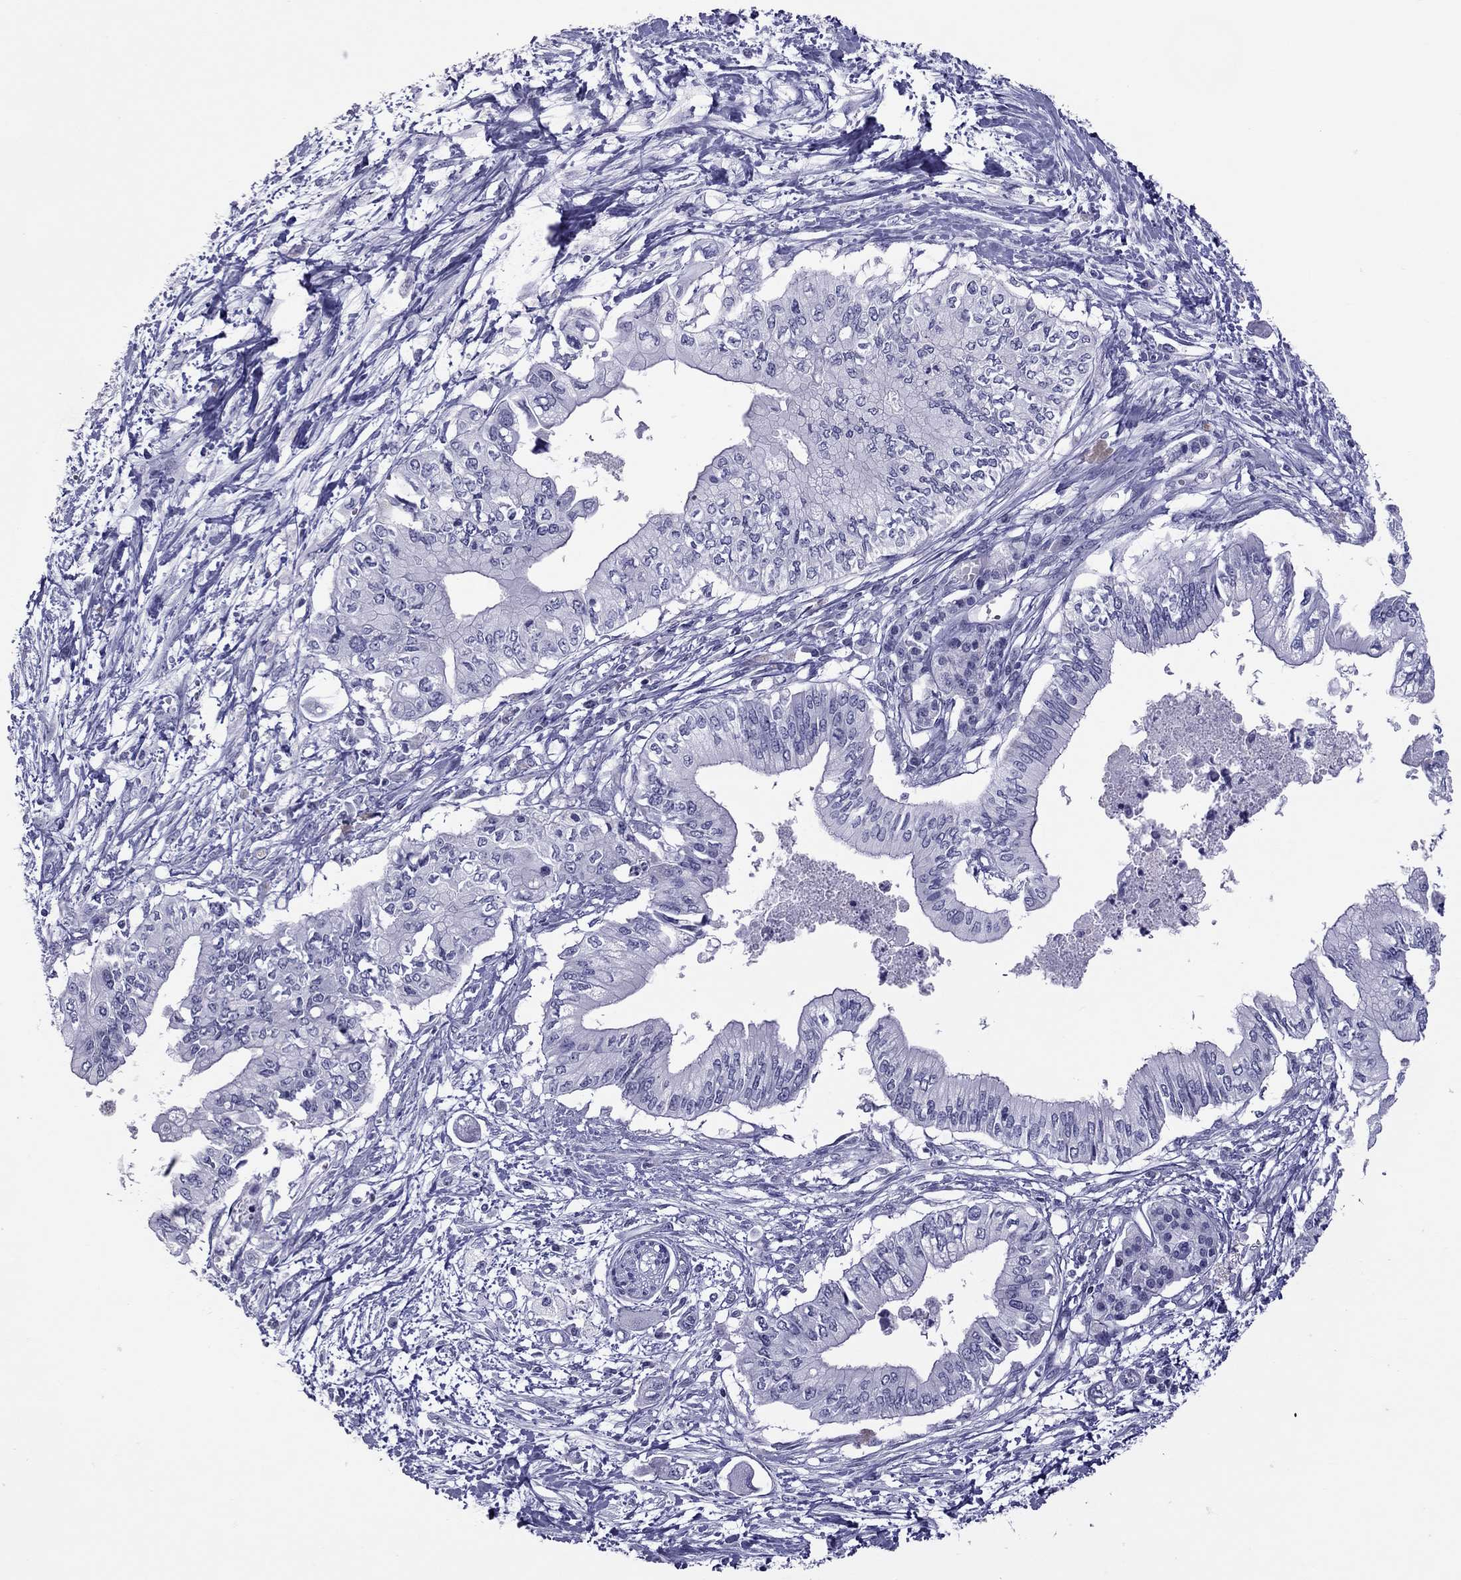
{"staining": {"intensity": "negative", "quantity": "none", "location": "none"}, "tissue": "pancreatic cancer", "cell_type": "Tumor cells", "image_type": "cancer", "snomed": [{"axis": "morphology", "description": "Adenocarcinoma, NOS"}, {"axis": "topography", "description": "Pancreas"}], "caption": "Immunohistochemistry image of neoplastic tissue: pancreatic adenocarcinoma stained with DAB (3,3'-diaminobenzidine) exhibits no significant protein positivity in tumor cells.", "gene": "TEX14", "patient": {"sex": "female", "age": 61}}